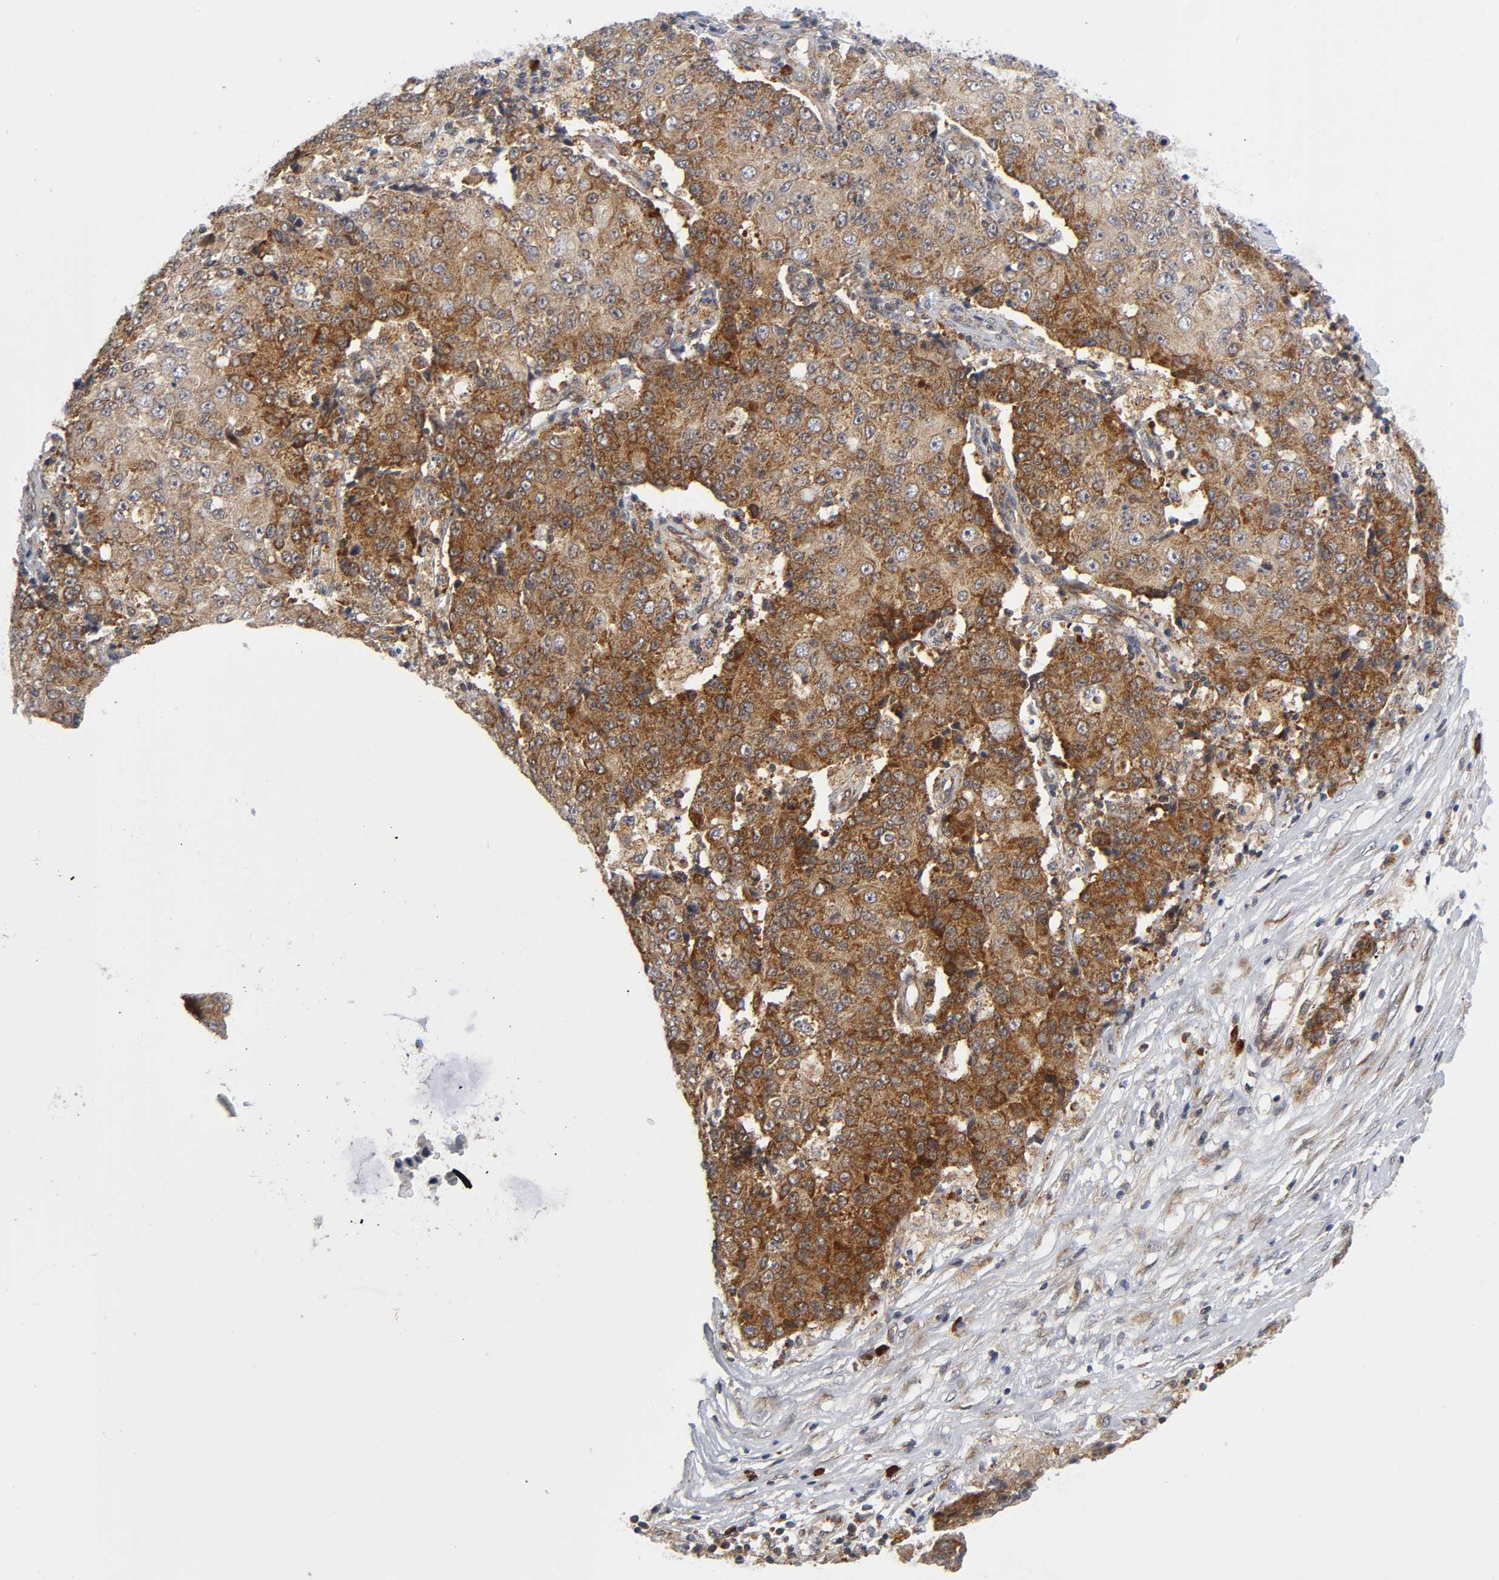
{"staining": {"intensity": "strong", "quantity": ">75%", "location": "cytoplasmic/membranous"}, "tissue": "ovarian cancer", "cell_type": "Tumor cells", "image_type": "cancer", "snomed": [{"axis": "morphology", "description": "Carcinoma, endometroid"}, {"axis": "topography", "description": "Ovary"}], "caption": "Protein expression analysis of human ovarian cancer (endometroid carcinoma) reveals strong cytoplasmic/membranous staining in about >75% of tumor cells.", "gene": "EIF5", "patient": {"sex": "female", "age": 42}}